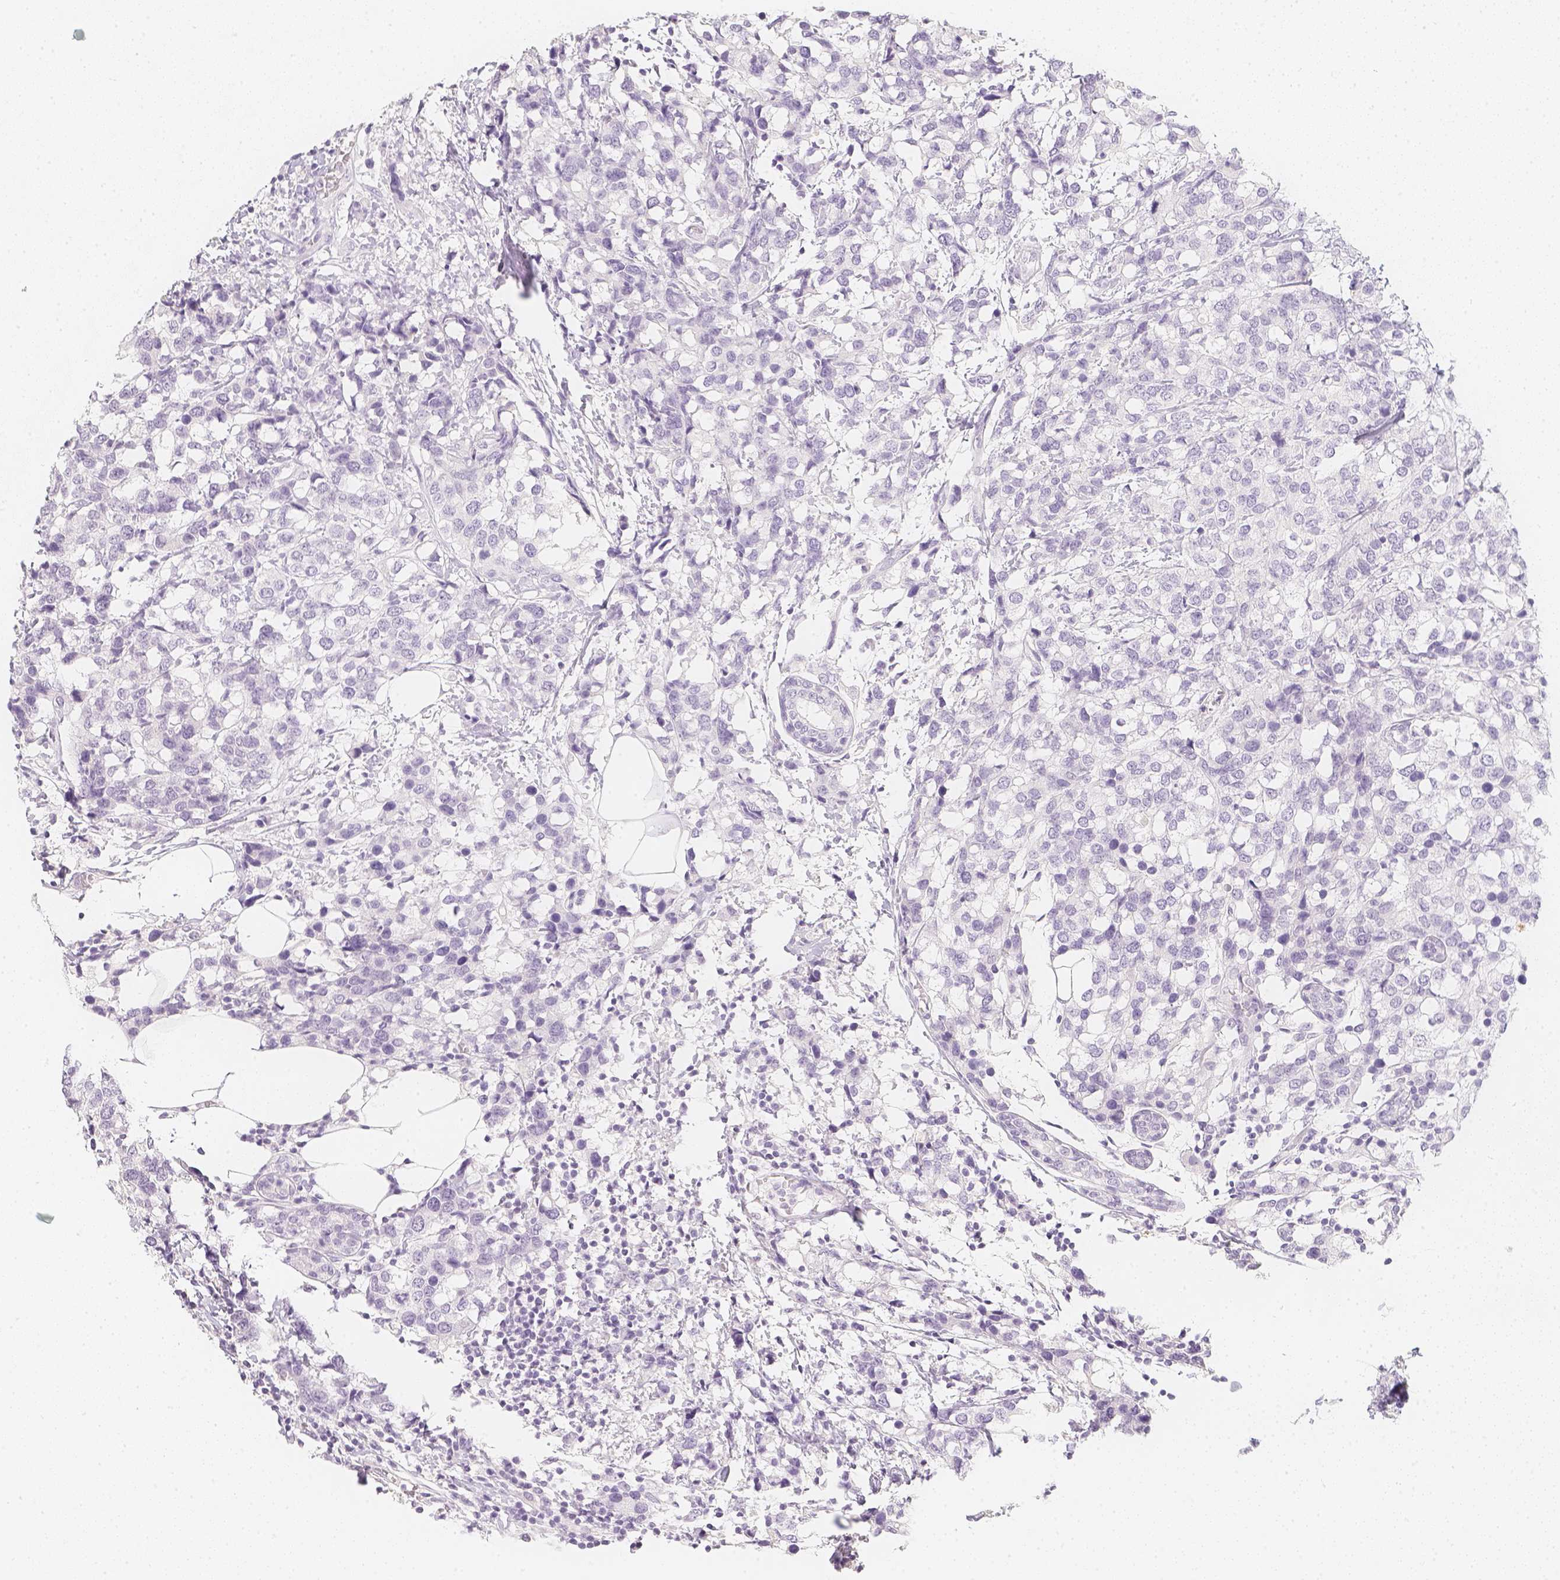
{"staining": {"intensity": "negative", "quantity": "none", "location": "none"}, "tissue": "breast cancer", "cell_type": "Tumor cells", "image_type": "cancer", "snomed": [{"axis": "morphology", "description": "Lobular carcinoma"}, {"axis": "topography", "description": "Breast"}], "caption": "The histopathology image shows no staining of tumor cells in breast lobular carcinoma.", "gene": "SLC18A1", "patient": {"sex": "female", "age": 59}}